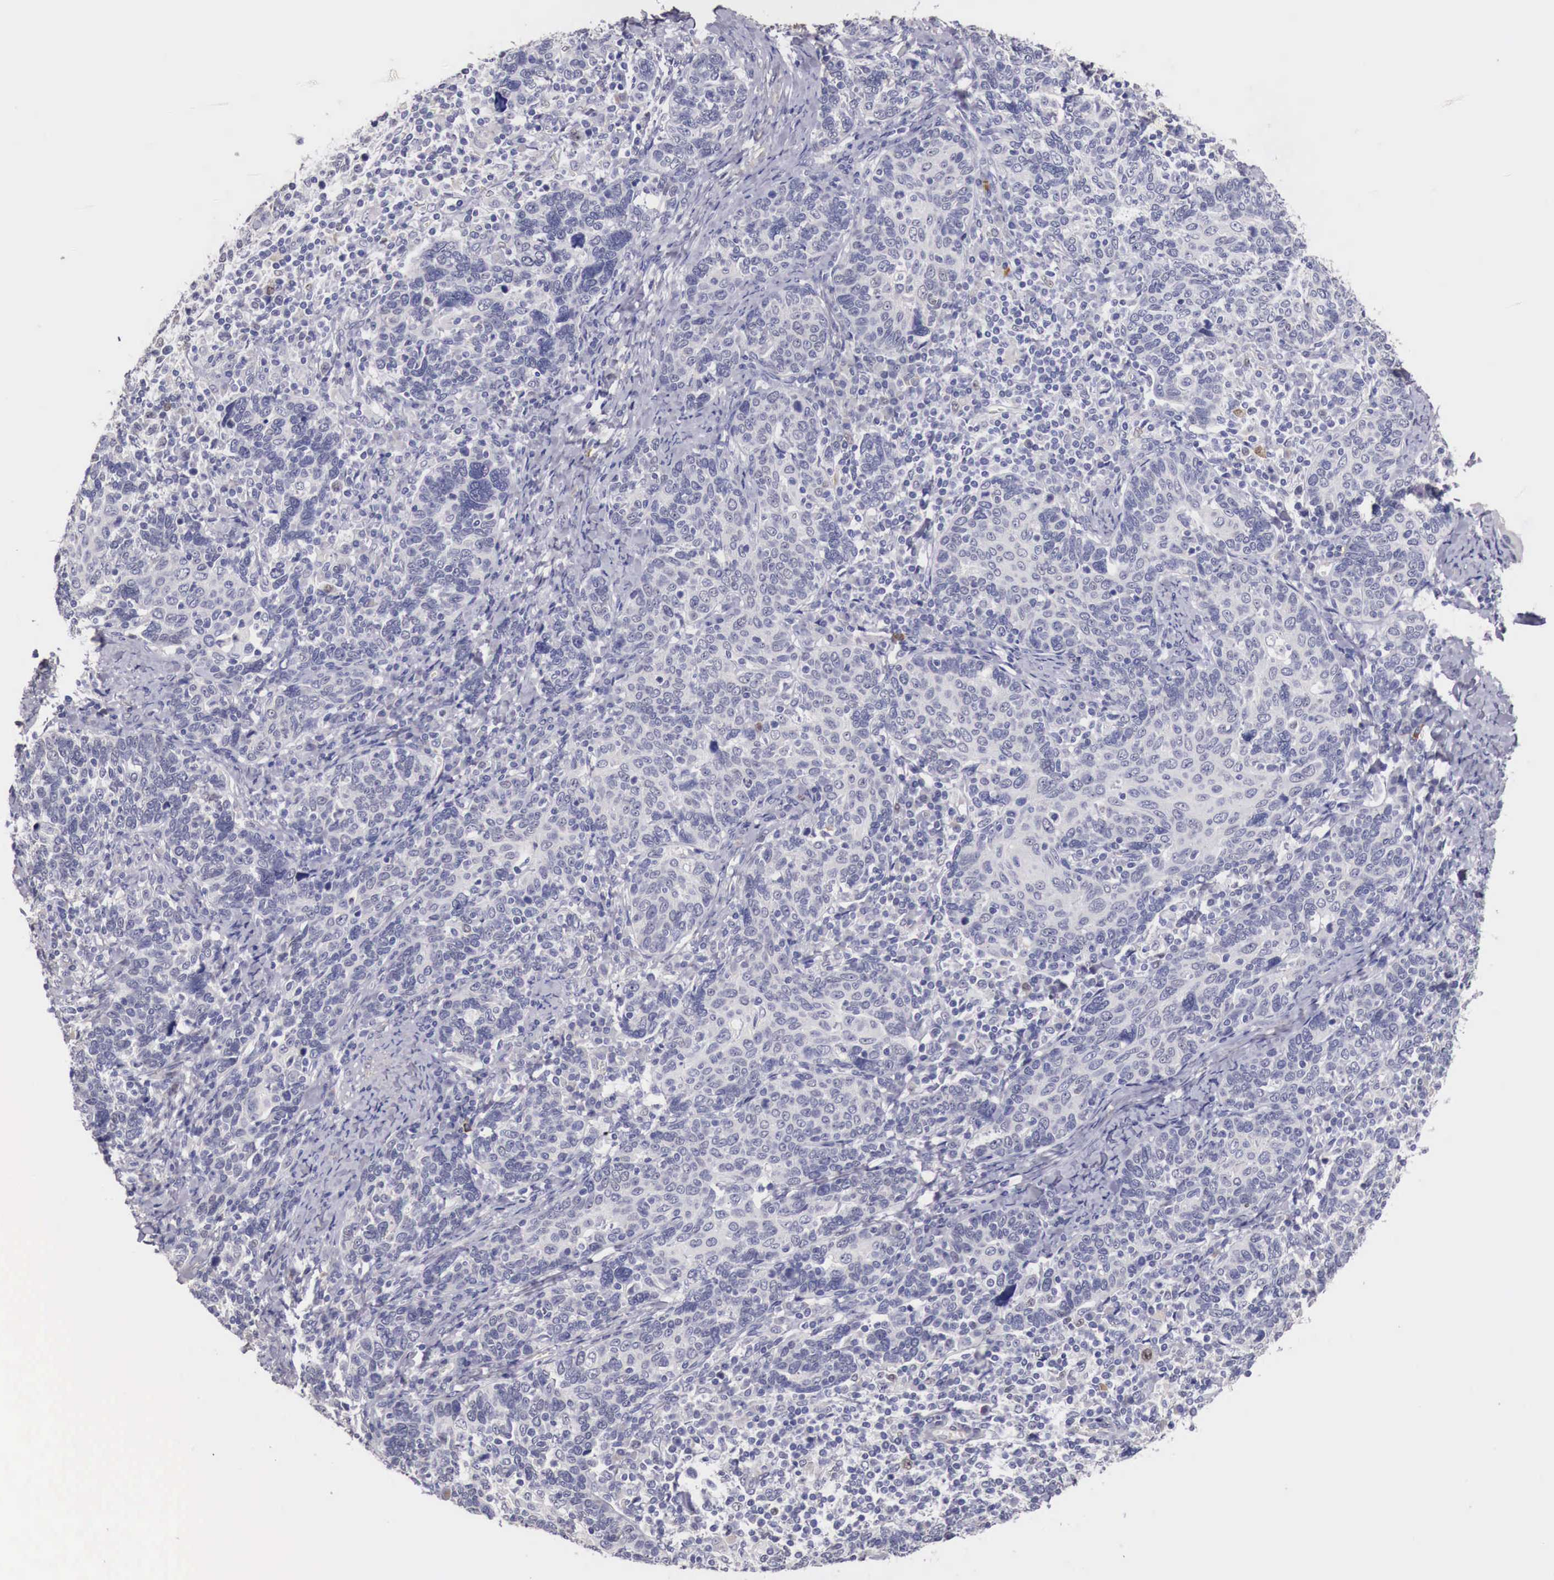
{"staining": {"intensity": "negative", "quantity": "none", "location": "none"}, "tissue": "cervical cancer", "cell_type": "Tumor cells", "image_type": "cancer", "snomed": [{"axis": "morphology", "description": "Squamous cell carcinoma, NOS"}, {"axis": "topography", "description": "Cervix"}], "caption": "An immunohistochemistry histopathology image of squamous cell carcinoma (cervical) is shown. There is no staining in tumor cells of squamous cell carcinoma (cervical). (DAB IHC visualized using brightfield microscopy, high magnification).", "gene": "ENOX2", "patient": {"sex": "female", "age": 41}}